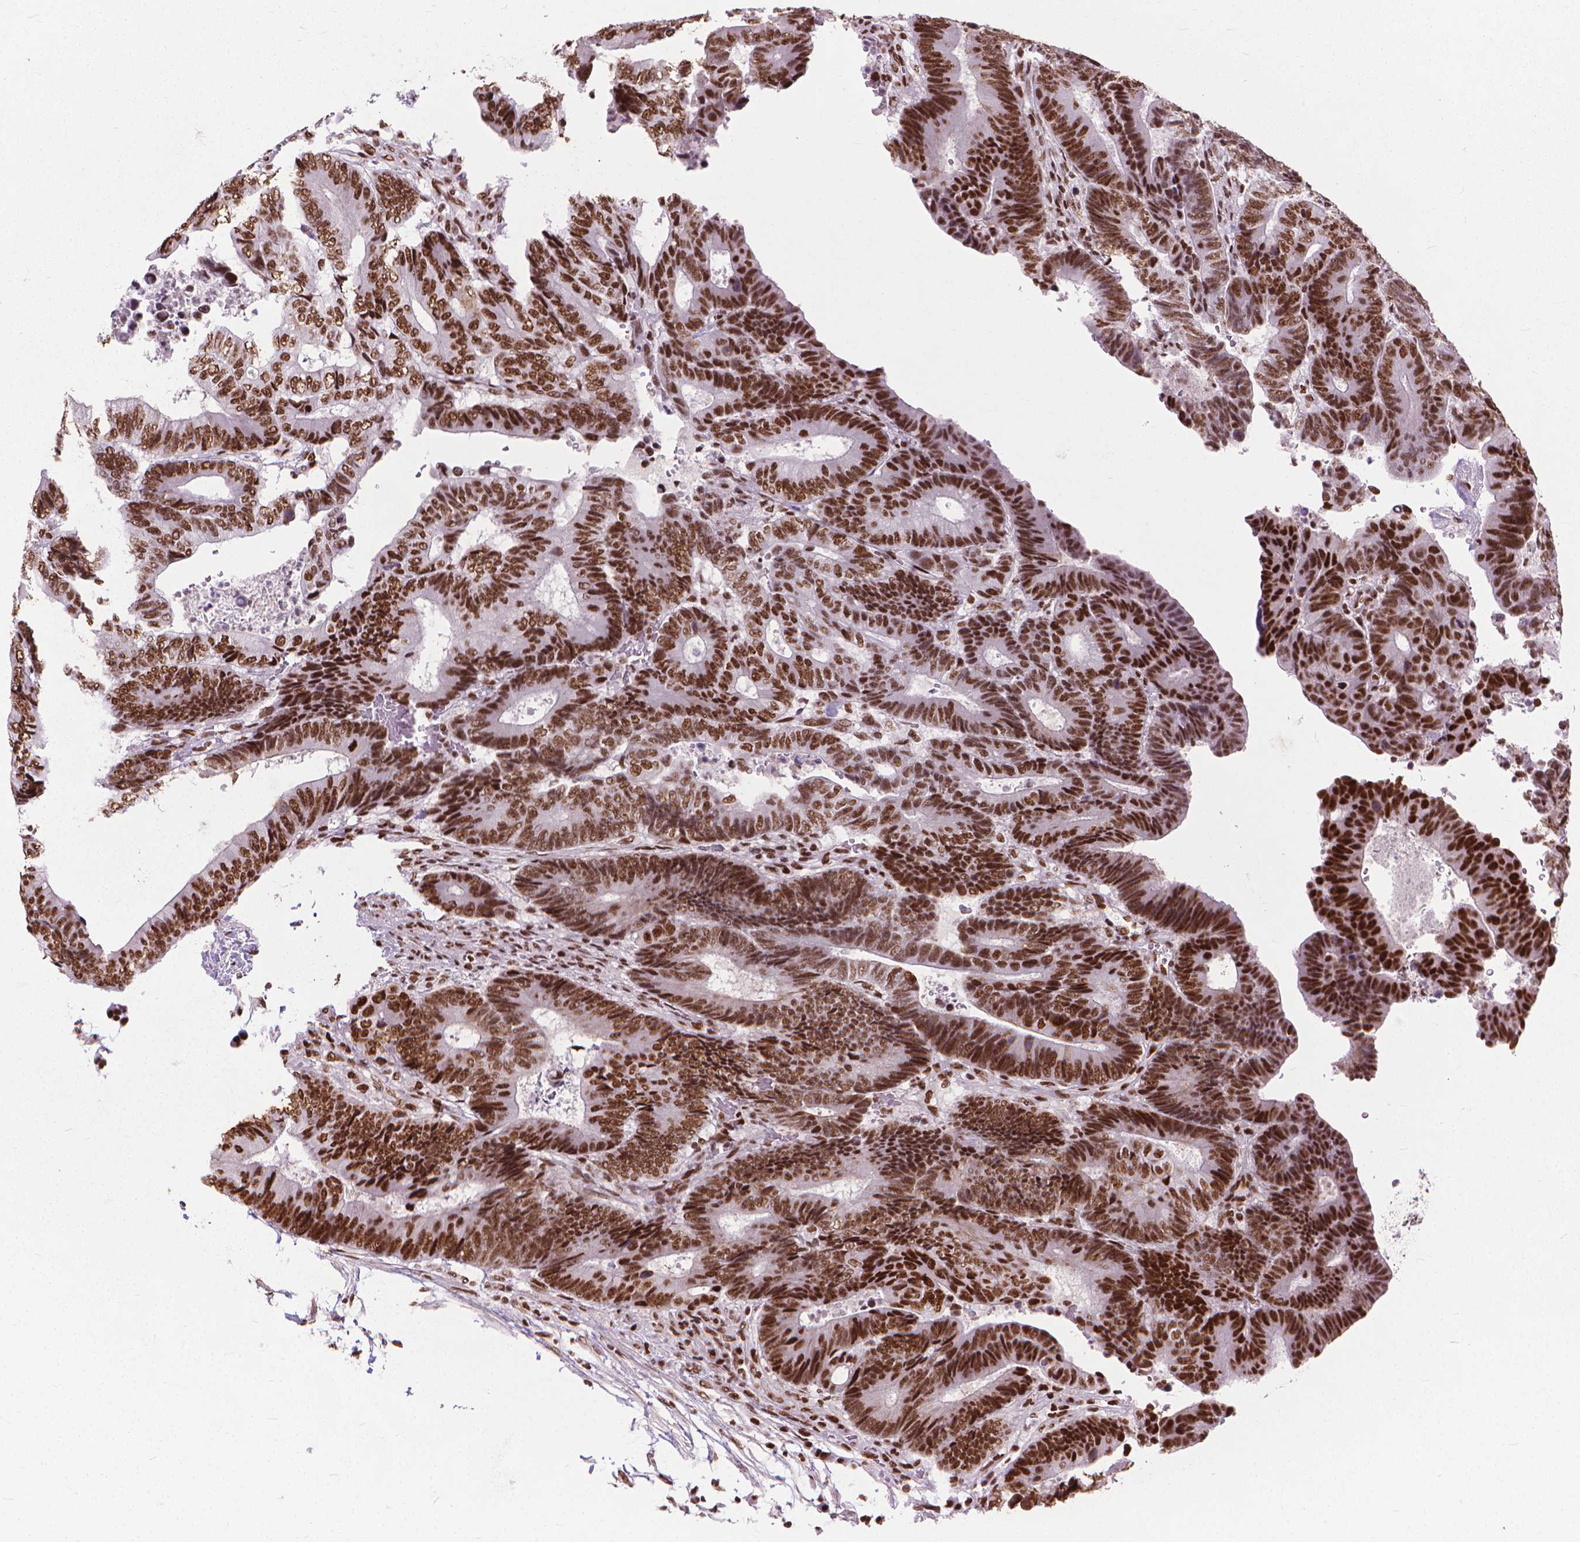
{"staining": {"intensity": "moderate", "quantity": ">75%", "location": "nuclear"}, "tissue": "colorectal cancer", "cell_type": "Tumor cells", "image_type": "cancer", "snomed": [{"axis": "morphology", "description": "Adenocarcinoma, NOS"}, {"axis": "topography", "description": "Colon"}], "caption": "DAB (3,3'-diaminobenzidine) immunohistochemical staining of human colorectal adenocarcinoma exhibits moderate nuclear protein expression in approximately >75% of tumor cells.", "gene": "AKAP8", "patient": {"sex": "female", "age": 48}}